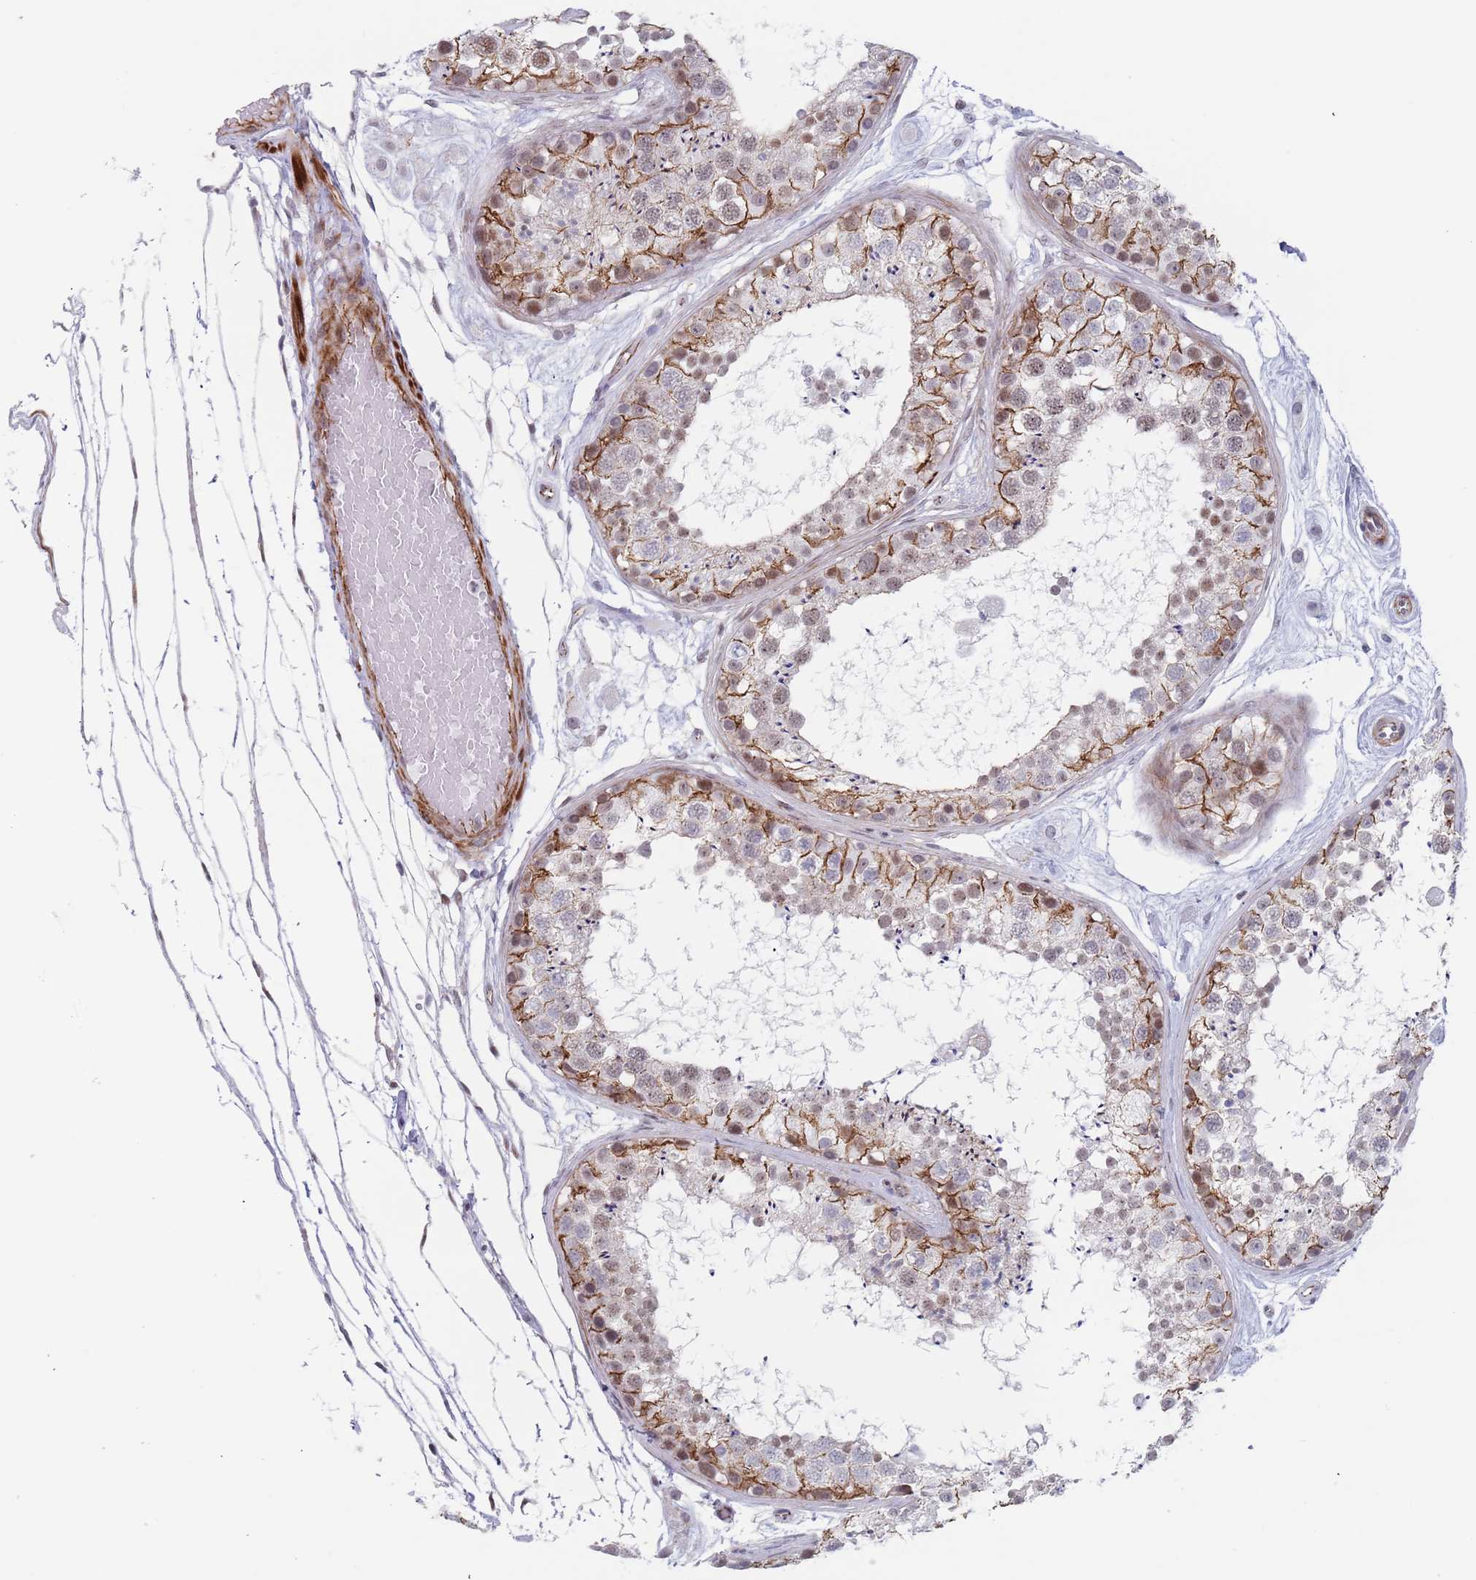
{"staining": {"intensity": "moderate", "quantity": ">75%", "location": "cytoplasmic/membranous,nuclear"}, "tissue": "testis", "cell_type": "Cells in seminiferous ducts", "image_type": "normal", "snomed": [{"axis": "morphology", "description": "Normal tissue, NOS"}, {"axis": "topography", "description": "Testis"}], "caption": "Moderate cytoplasmic/membranous,nuclear protein expression is seen in about >75% of cells in seminiferous ducts in testis.", "gene": "OR5A2", "patient": {"sex": "male", "age": 25}}